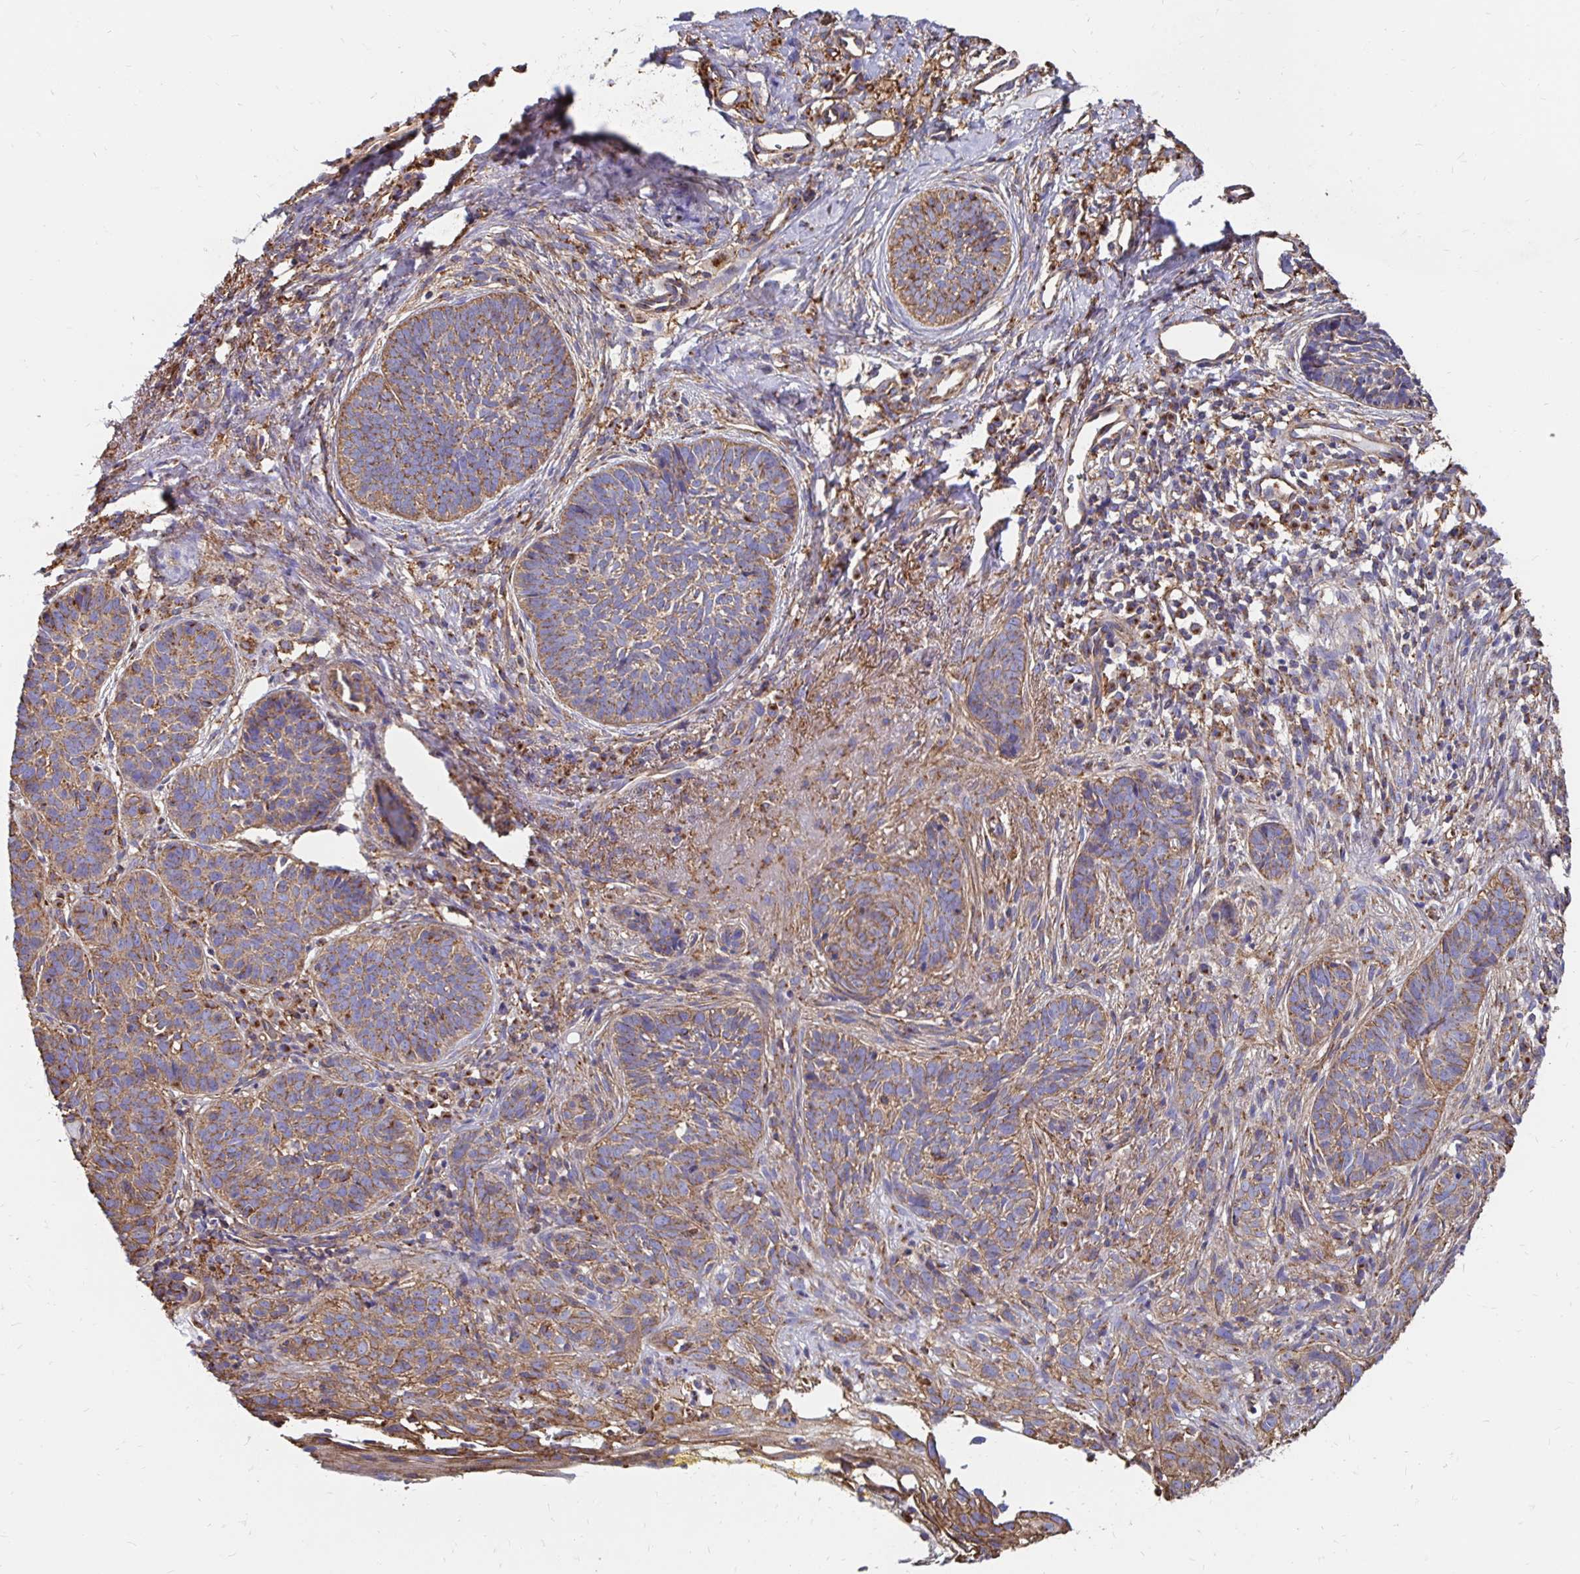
{"staining": {"intensity": "moderate", "quantity": ">75%", "location": "cytoplasmic/membranous"}, "tissue": "skin cancer", "cell_type": "Tumor cells", "image_type": "cancer", "snomed": [{"axis": "morphology", "description": "Basal cell carcinoma"}, {"axis": "topography", "description": "Skin"}], "caption": "High-magnification brightfield microscopy of skin cancer stained with DAB (brown) and counterstained with hematoxylin (blue). tumor cells exhibit moderate cytoplasmic/membranous positivity is identified in about>75% of cells.", "gene": "CLTC", "patient": {"sex": "female", "age": 74}}